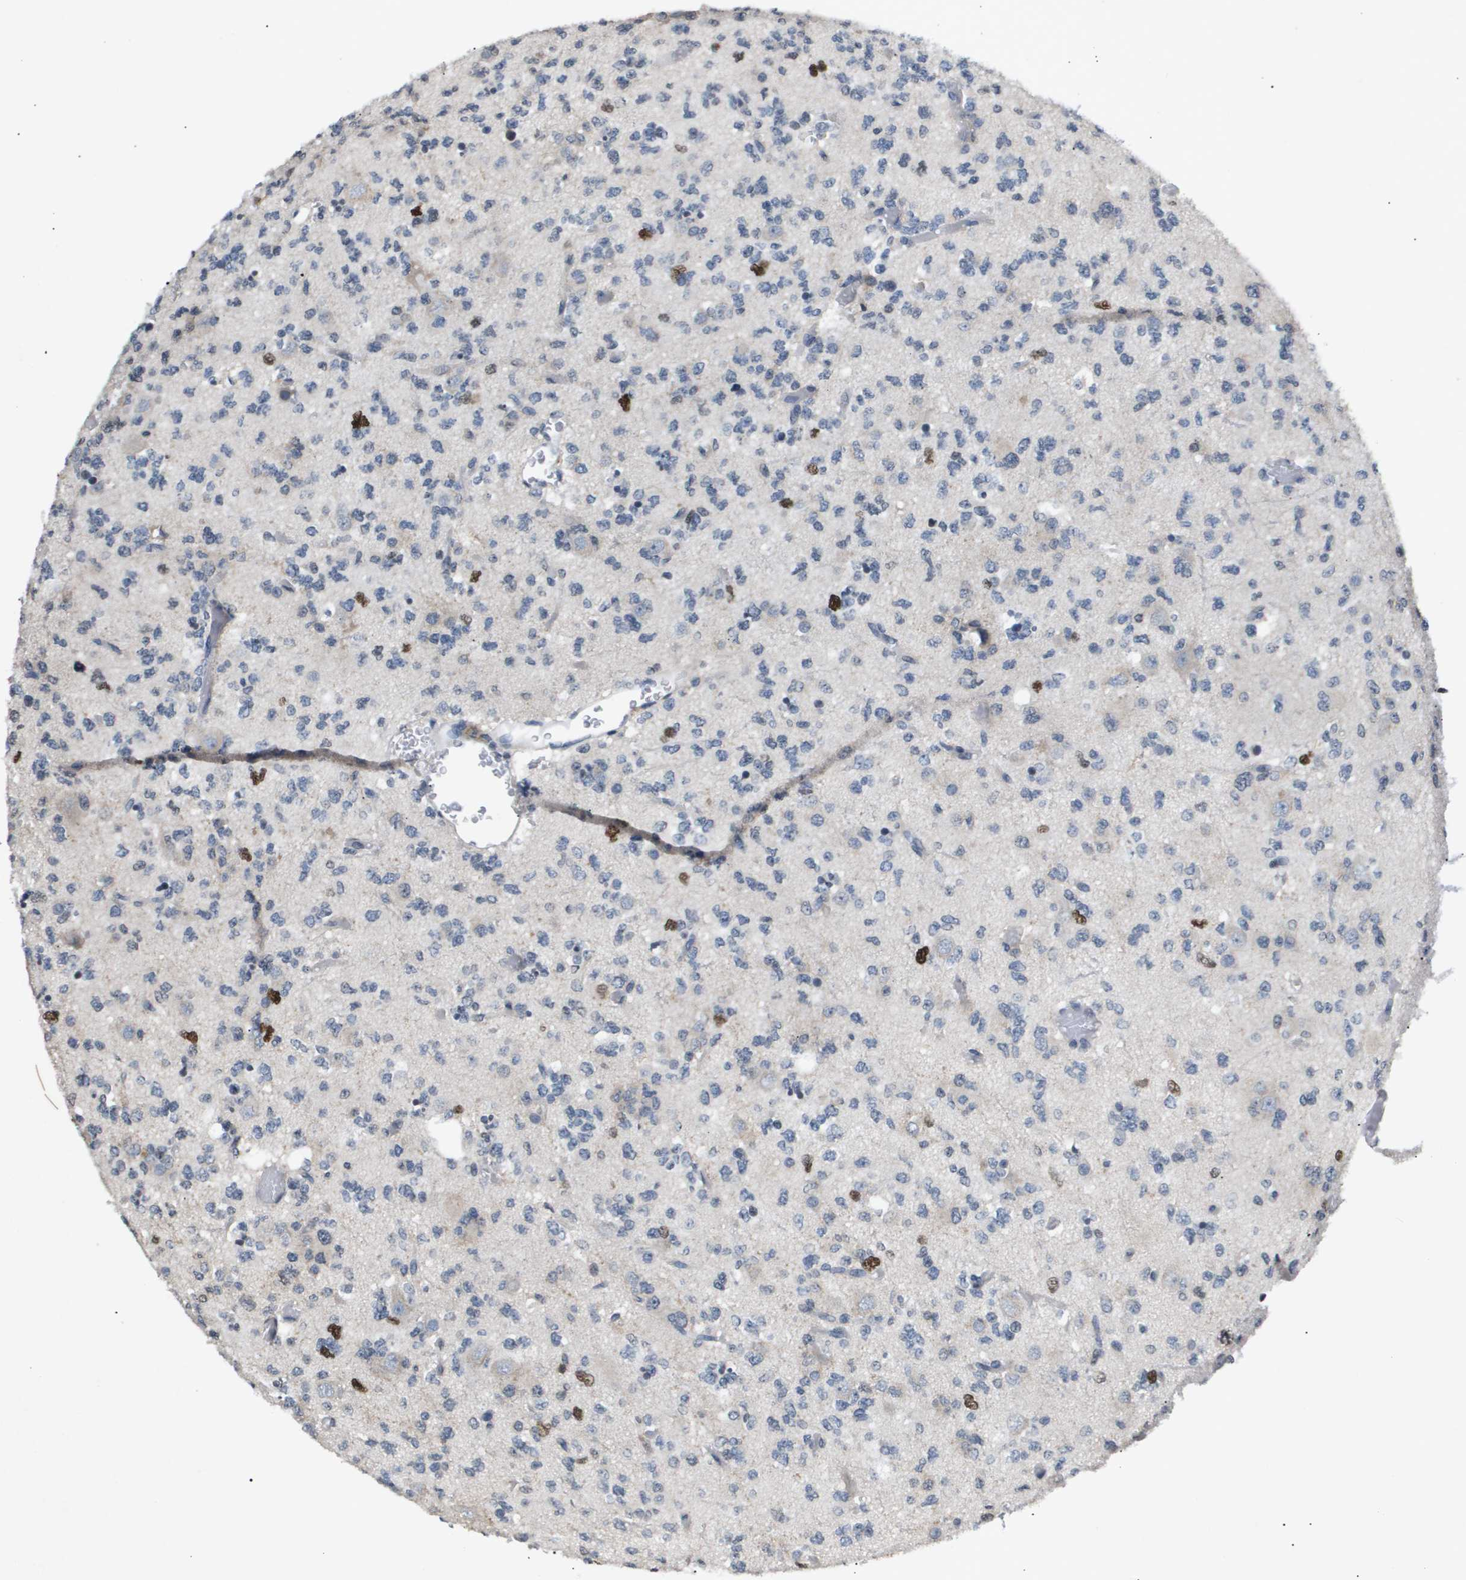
{"staining": {"intensity": "strong", "quantity": "<25%", "location": "nuclear"}, "tissue": "glioma", "cell_type": "Tumor cells", "image_type": "cancer", "snomed": [{"axis": "morphology", "description": "Glioma, malignant, Low grade"}, {"axis": "topography", "description": "Brain"}], "caption": "Immunohistochemistry photomicrograph of malignant low-grade glioma stained for a protein (brown), which demonstrates medium levels of strong nuclear positivity in approximately <25% of tumor cells.", "gene": "ANAPC2", "patient": {"sex": "male", "age": 38}}